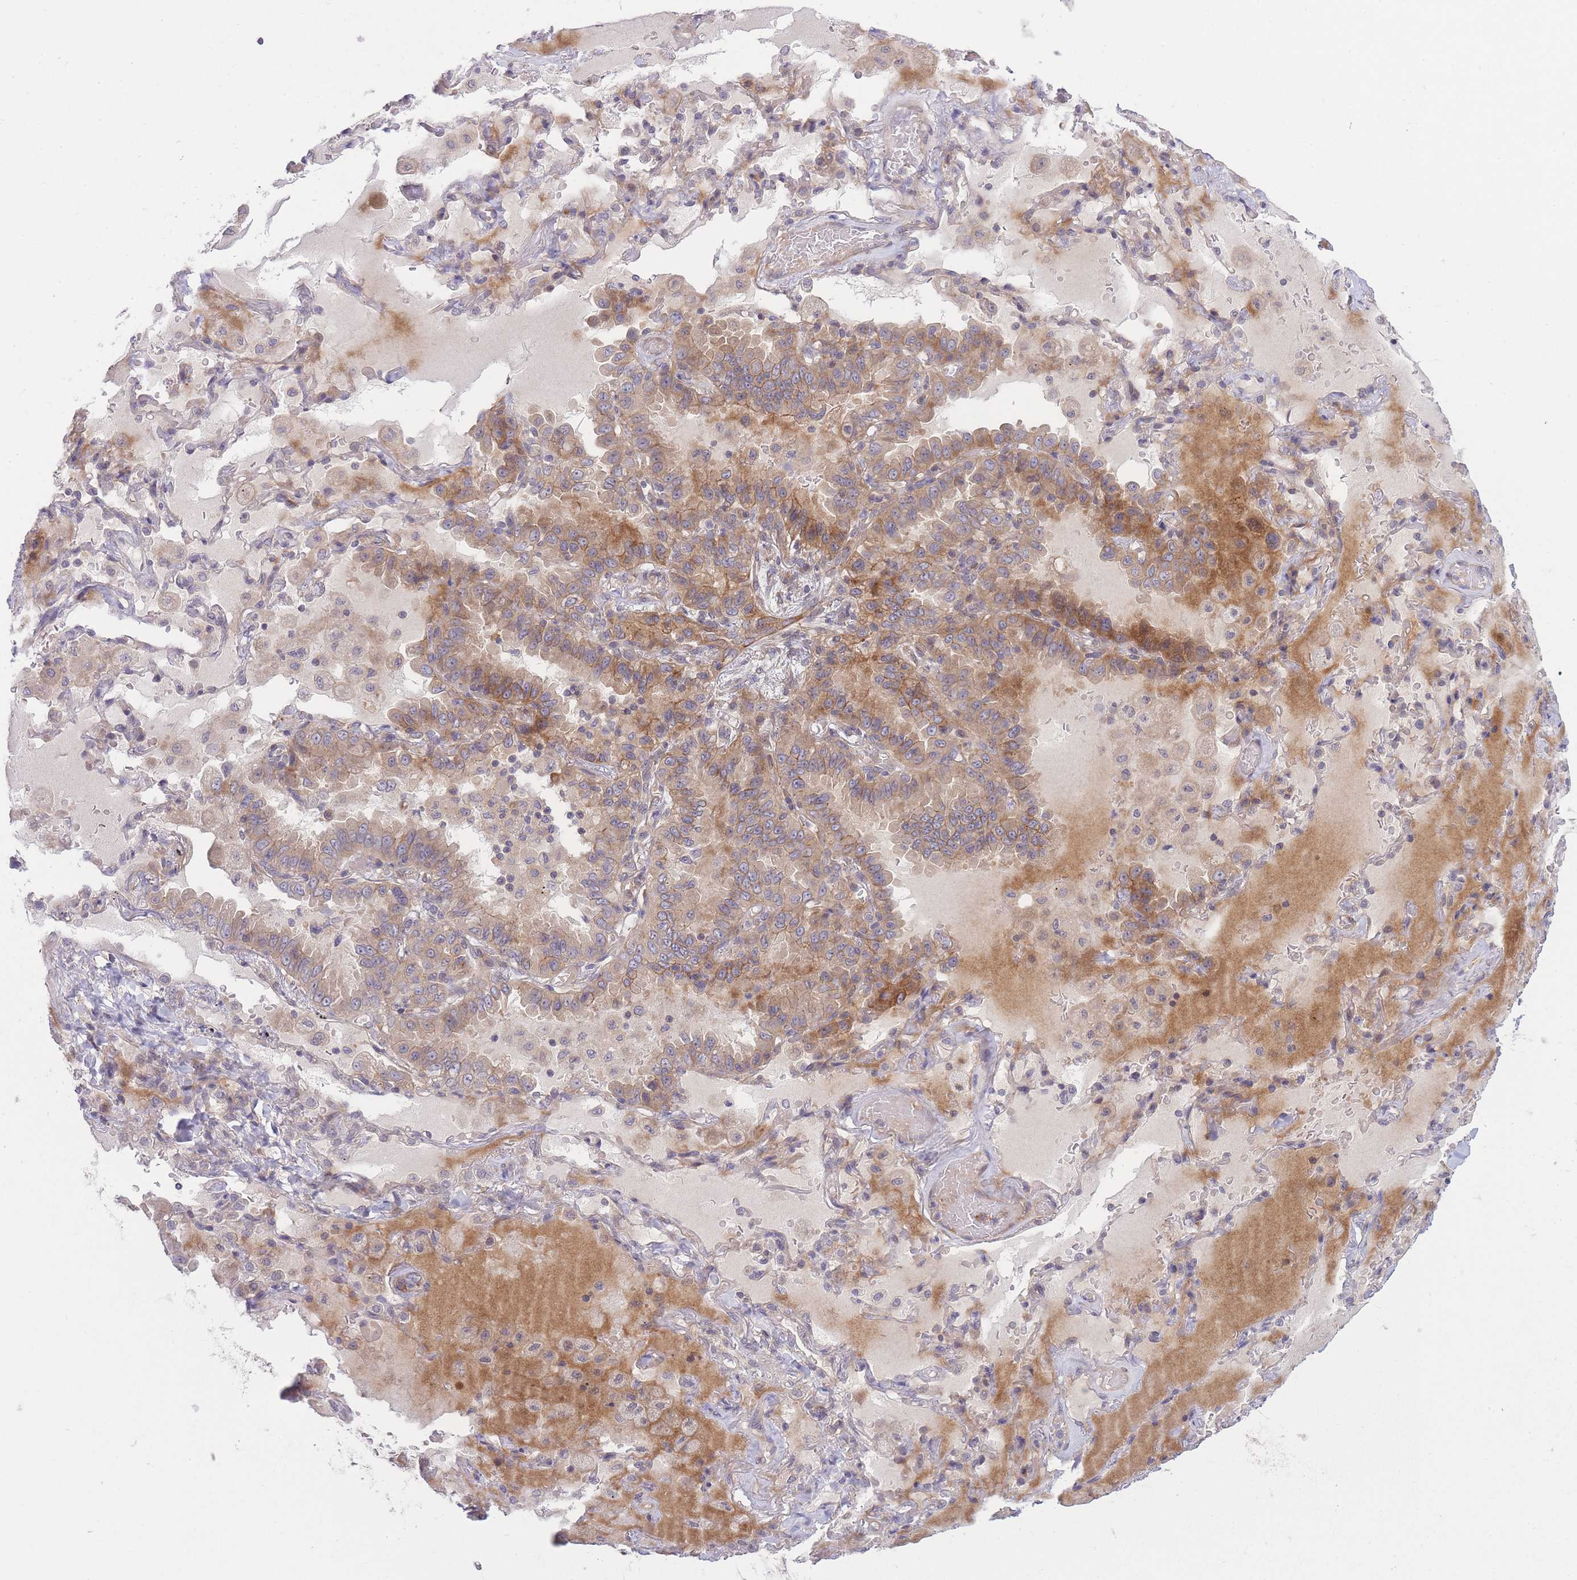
{"staining": {"intensity": "moderate", "quantity": "<25%", "location": "cytoplasmic/membranous"}, "tissue": "lung cancer", "cell_type": "Tumor cells", "image_type": "cancer", "snomed": [{"axis": "morphology", "description": "Squamous cell carcinoma, NOS"}, {"axis": "topography", "description": "Lung"}], "caption": "Tumor cells show low levels of moderate cytoplasmic/membranous positivity in approximately <25% of cells in human lung squamous cell carcinoma.", "gene": "PFDN6", "patient": {"sex": "male", "age": 74}}